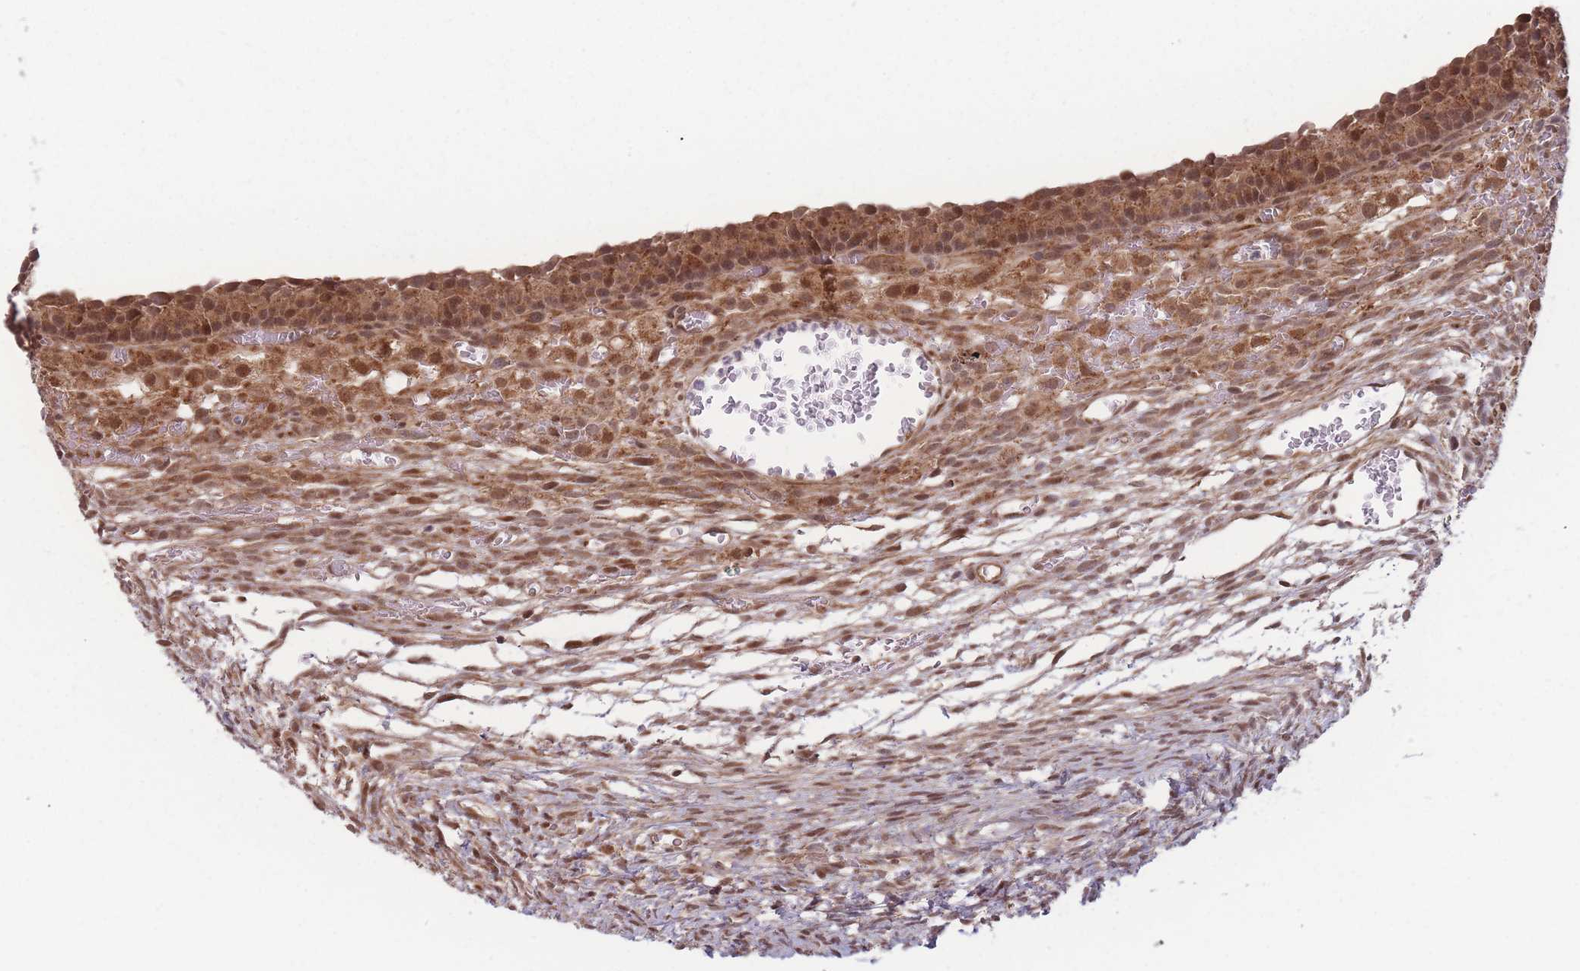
{"staining": {"intensity": "moderate", "quantity": "25%-75%", "location": "cytoplasmic/membranous,nuclear"}, "tissue": "ovary", "cell_type": "Ovarian stroma cells", "image_type": "normal", "snomed": [{"axis": "morphology", "description": "Normal tissue, NOS"}, {"axis": "topography", "description": "Ovary"}], "caption": "Human ovary stained for a protein (brown) shows moderate cytoplasmic/membranous,nuclear positive expression in approximately 25%-75% of ovarian stroma cells.", "gene": "RPS18", "patient": {"sex": "female", "age": 39}}